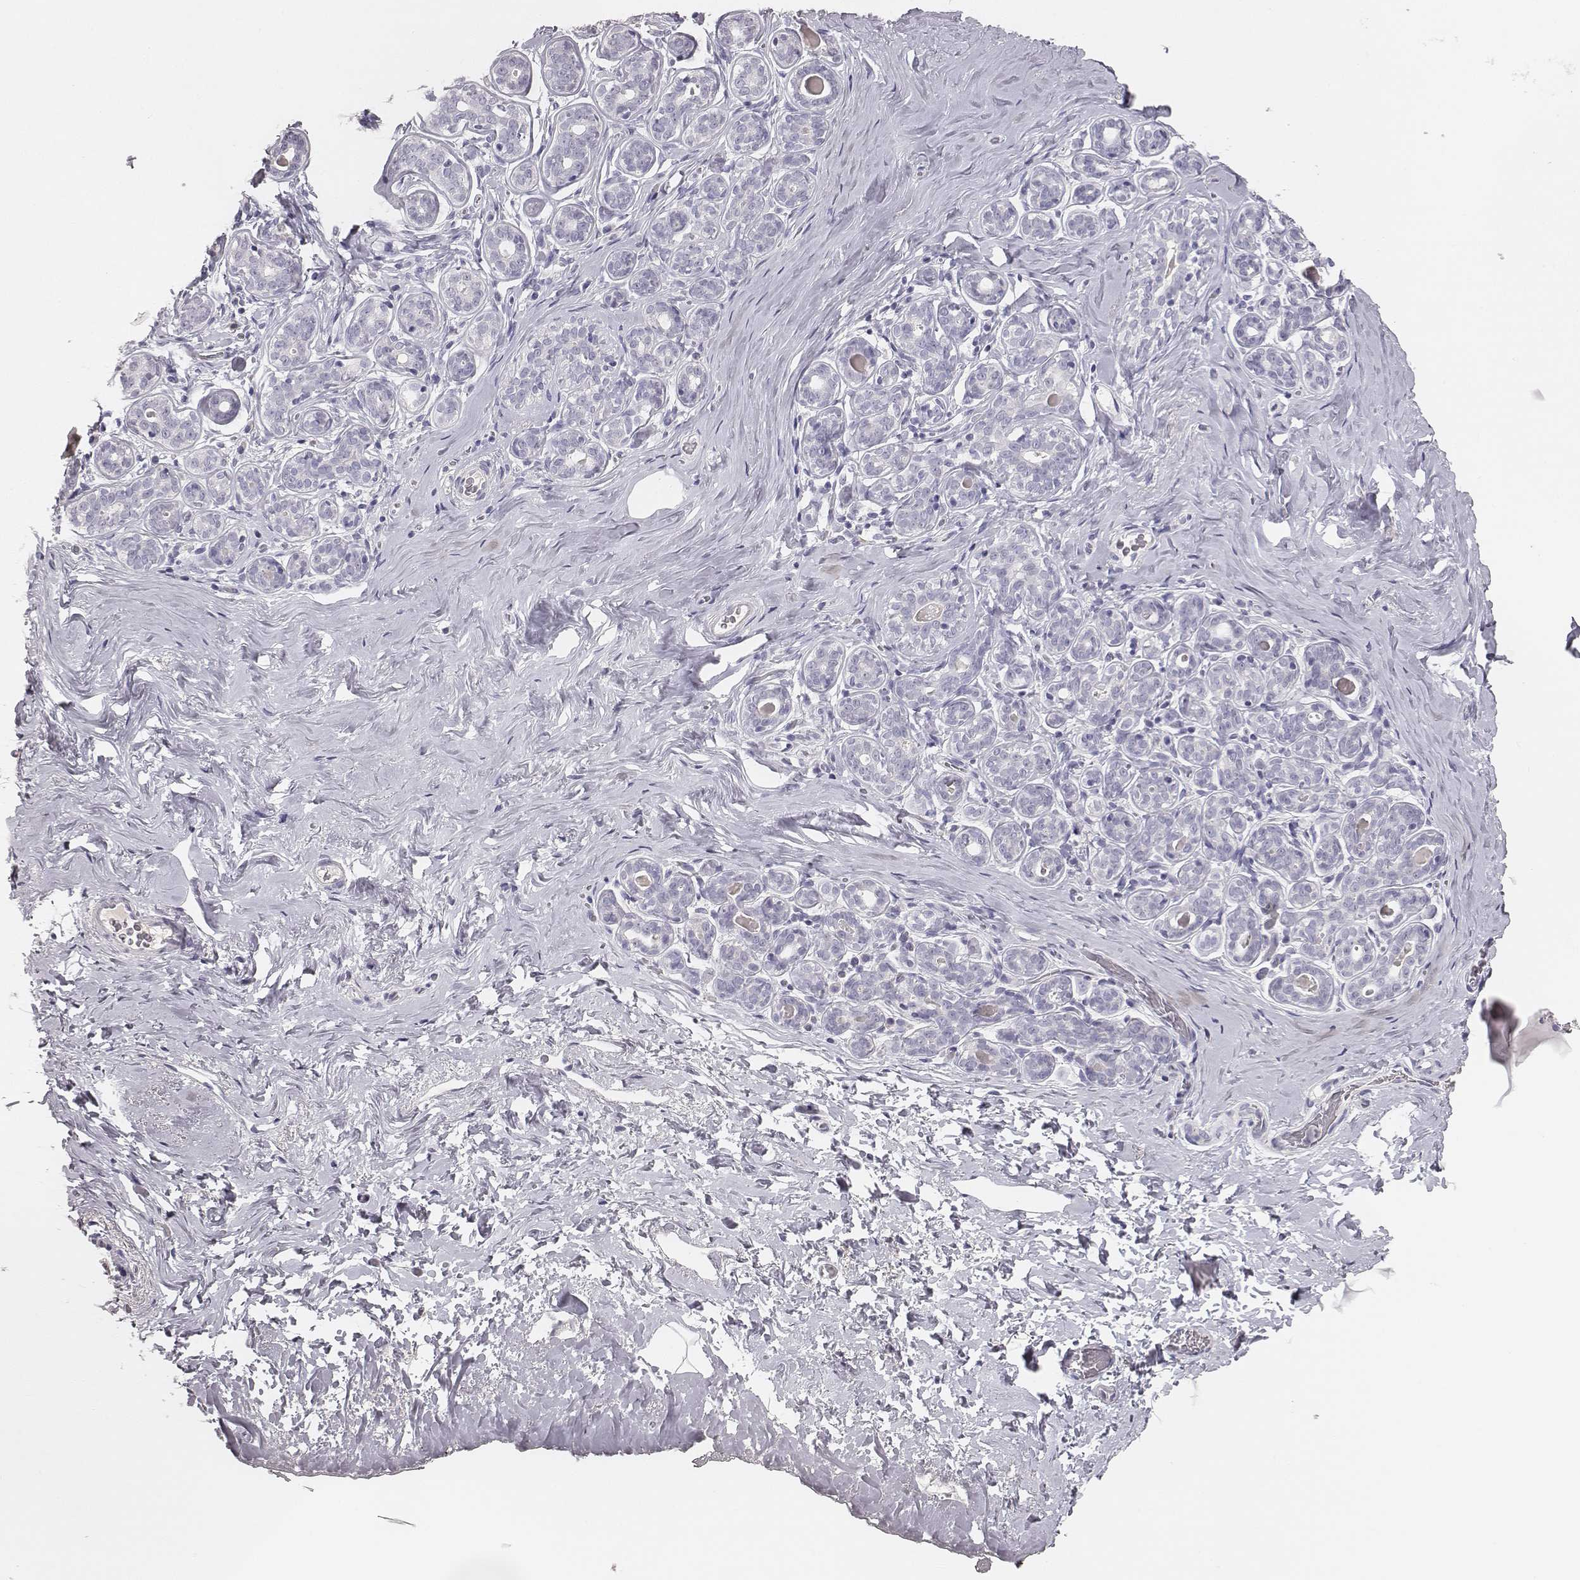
{"staining": {"intensity": "negative", "quantity": "none", "location": "none"}, "tissue": "breast", "cell_type": "Adipocytes", "image_type": "normal", "snomed": [{"axis": "morphology", "description": "Normal tissue, NOS"}, {"axis": "topography", "description": "Skin"}, {"axis": "topography", "description": "Breast"}], "caption": "DAB (3,3'-diaminobenzidine) immunohistochemical staining of normal human breast demonstrates no significant expression in adipocytes.", "gene": "MYH6", "patient": {"sex": "female", "age": 43}}